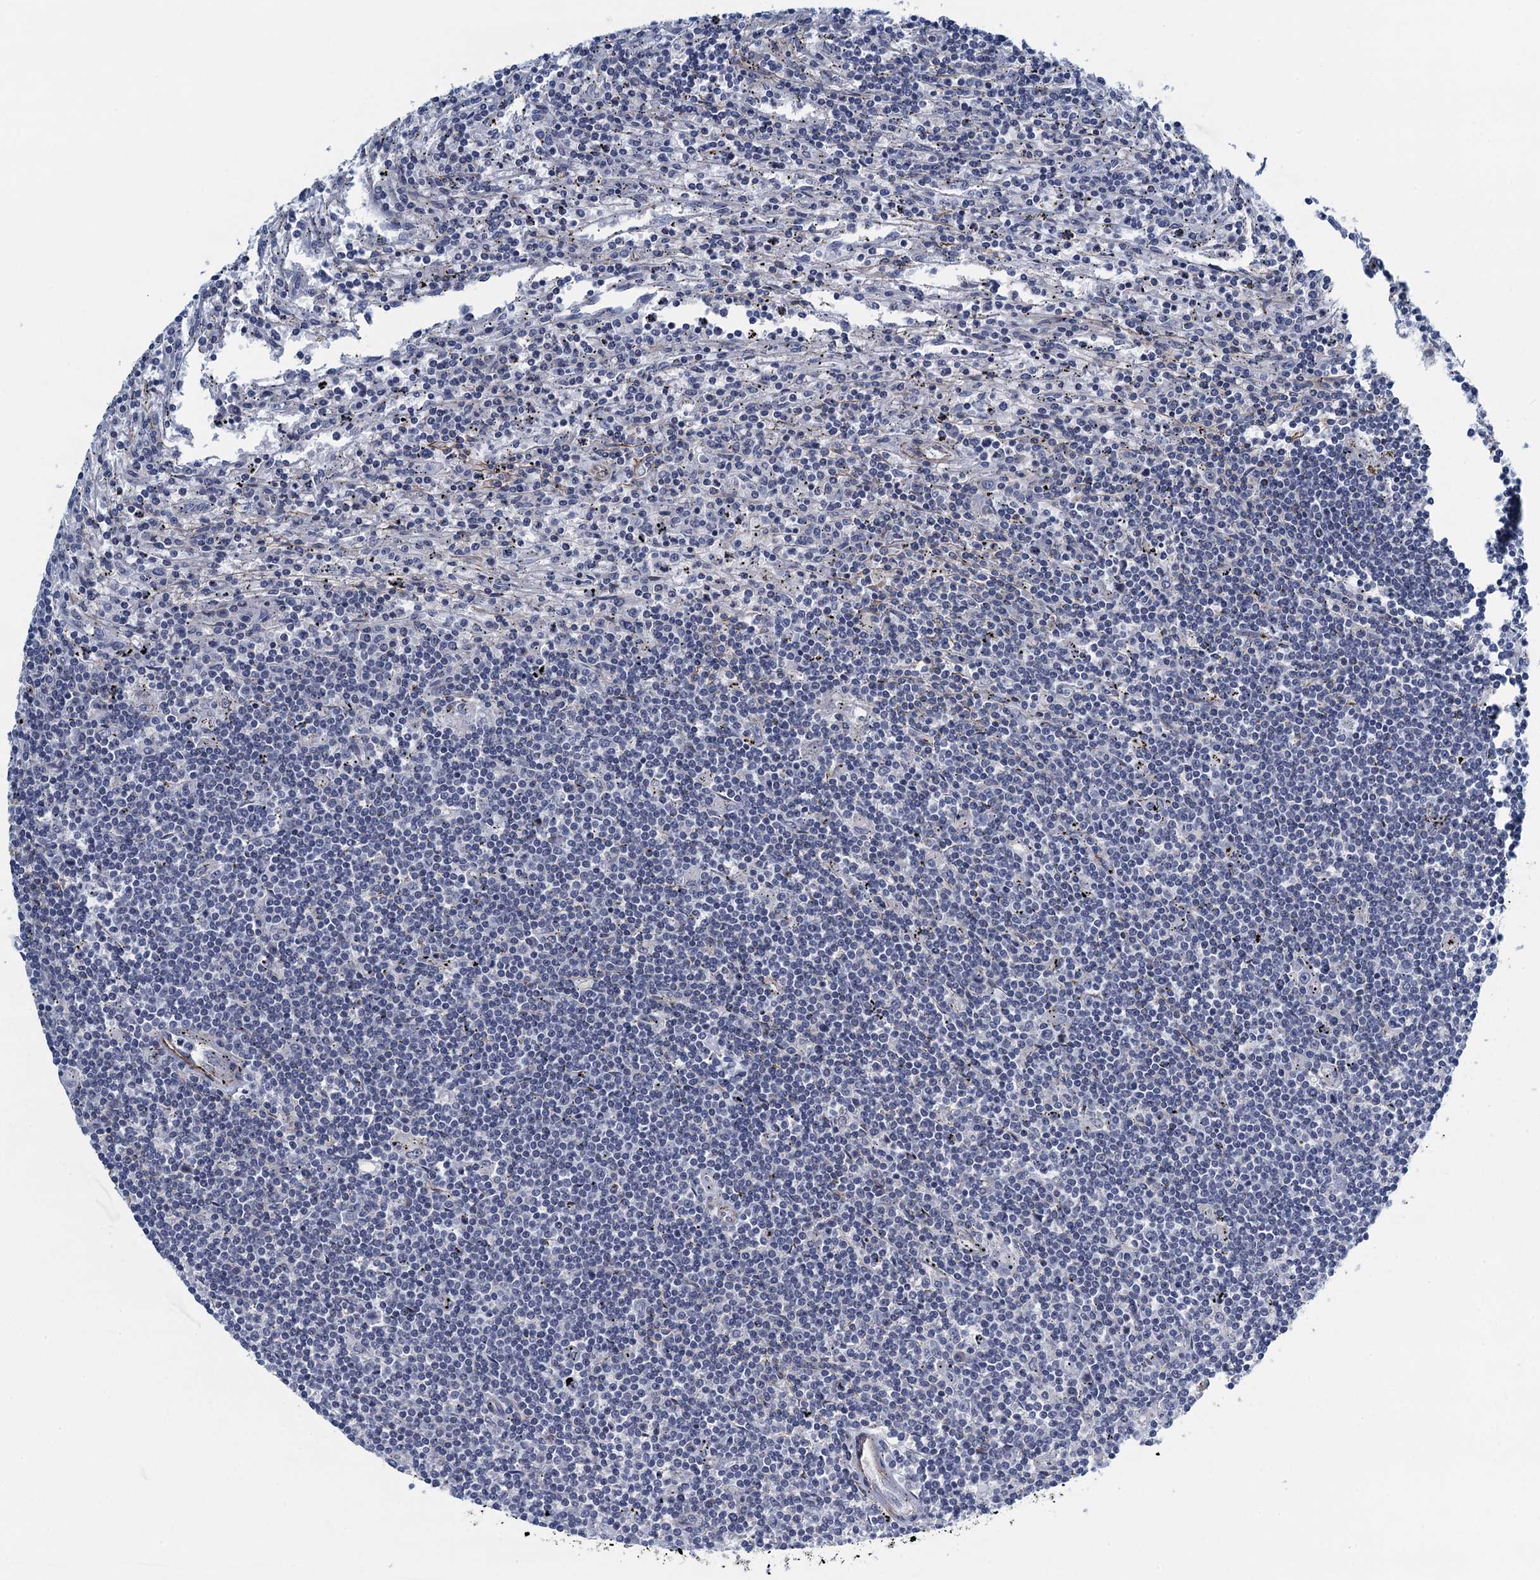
{"staining": {"intensity": "negative", "quantity": "none", "location": "none"}, "tissue": "lymphoma", "cell_type": "Tumor cells", "image_type": "cancer", "snomed": [{"axis": "morphology", "description": "Malignant lymphoma, non-Hodgkin's type, Low grade"}, {"axis": "topography", "description": "Spleen"}], "caption": "An immunohistochemistry micrograph of malignant lymphoma, non-Hodgkin's type (low-grade) is shown. There is no staining in tumor cells of malignant lymphoma, non-Hodgkin's type (low-grade).", "gene": "ALG2", "patient": {"sex": "male", "age": 76}}